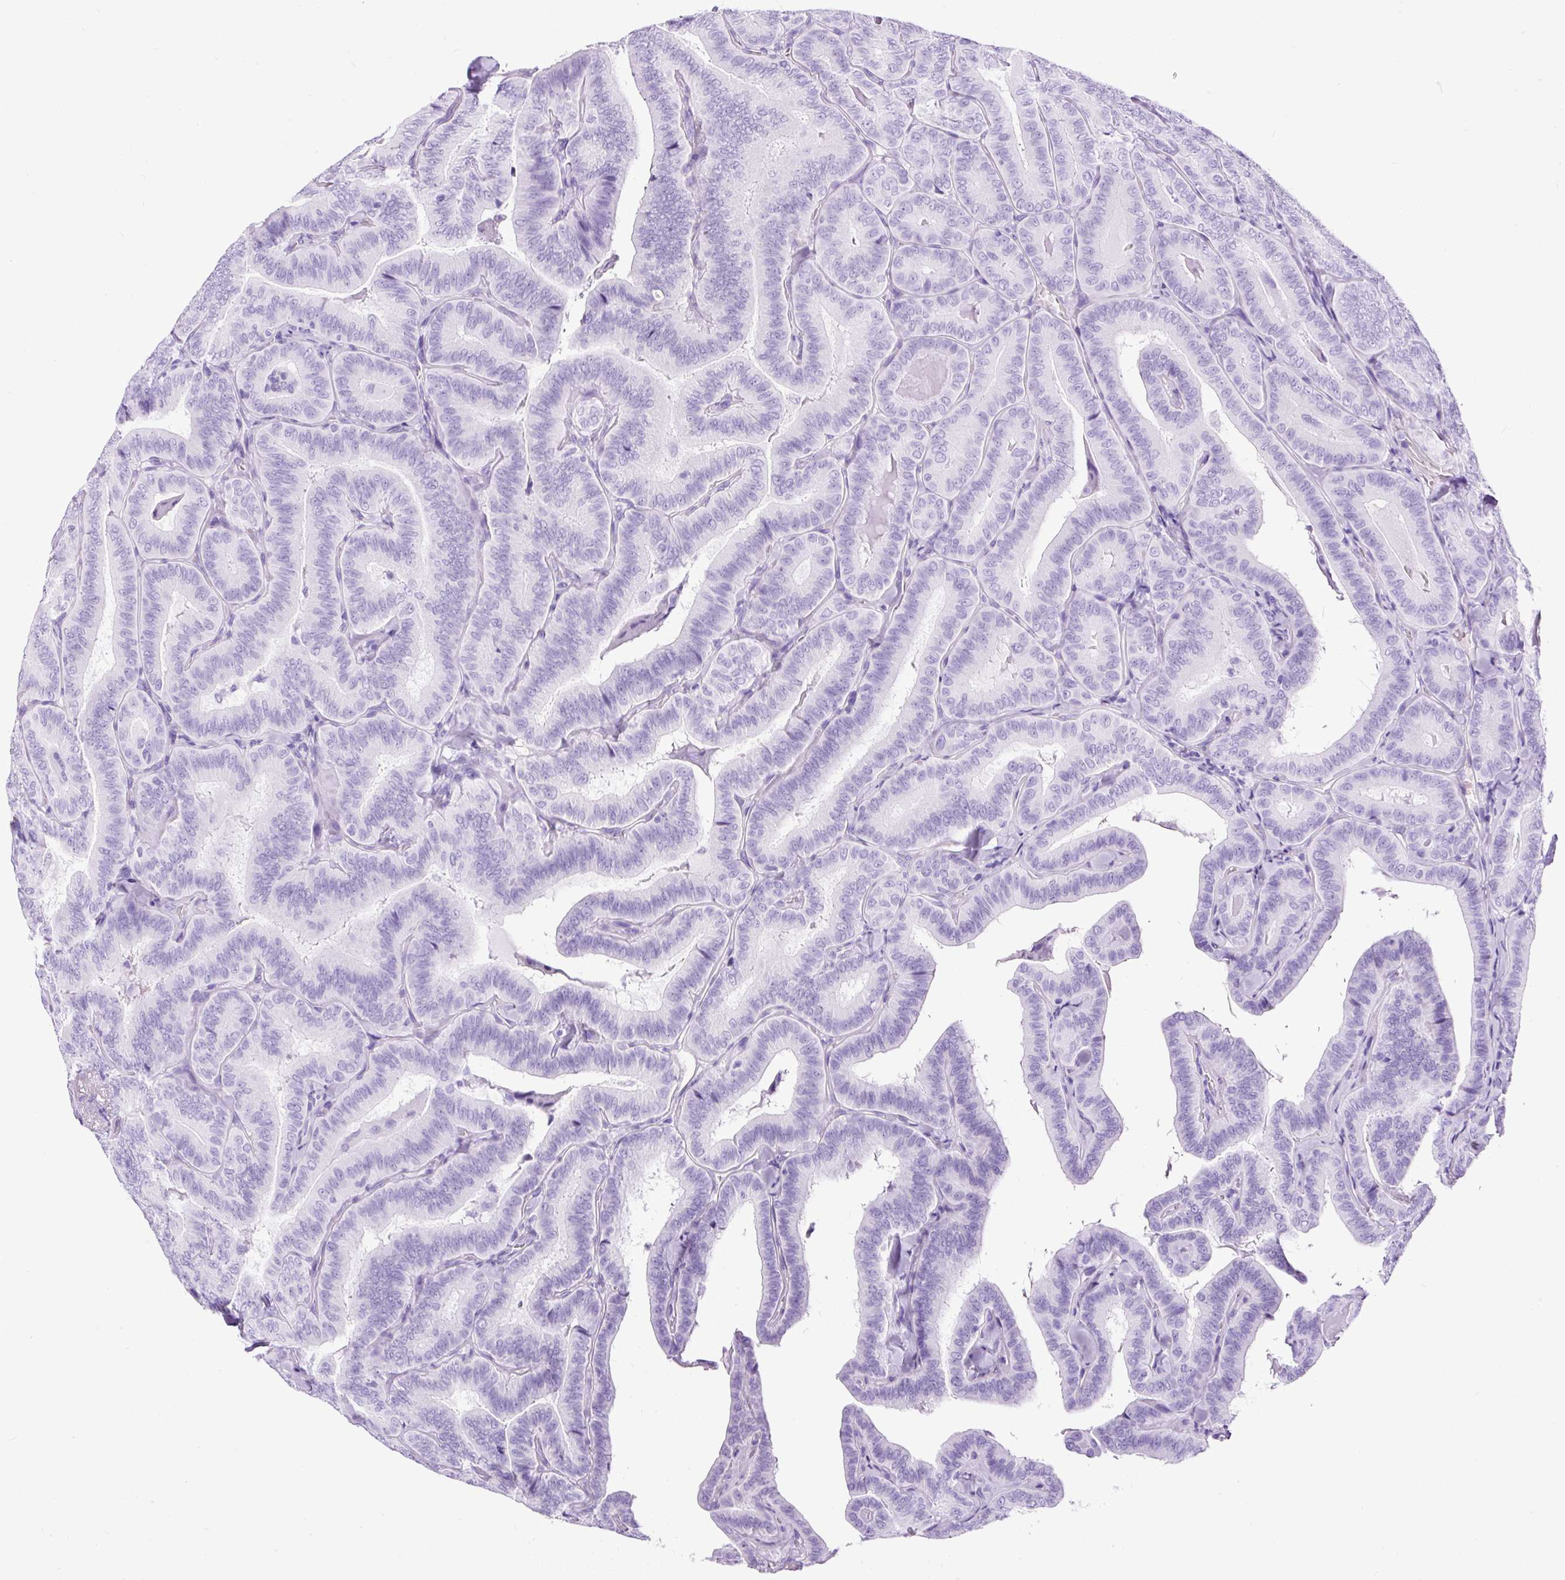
{"staining": {"intensity": "negative", "quantity": "none", "location": "none"}, "tissue": "thyroid cancer", "cell_type": "Tumor cells", "image_type": "cancer", "snomed": [{"axis": "morphology", "description": "Papillary adenocarcinoma, NOS"}, {"axis": "topography", "description": "Thyroid gland"}], "caption": "Immunohistochemistry image of neoplastic tissue: human thyroid papillary adenocarcinoma stained with DAB shows no significant protein positivity in tumor cells.", "gene": "CEL", "patient": {"sex": "male", "age": 61}}